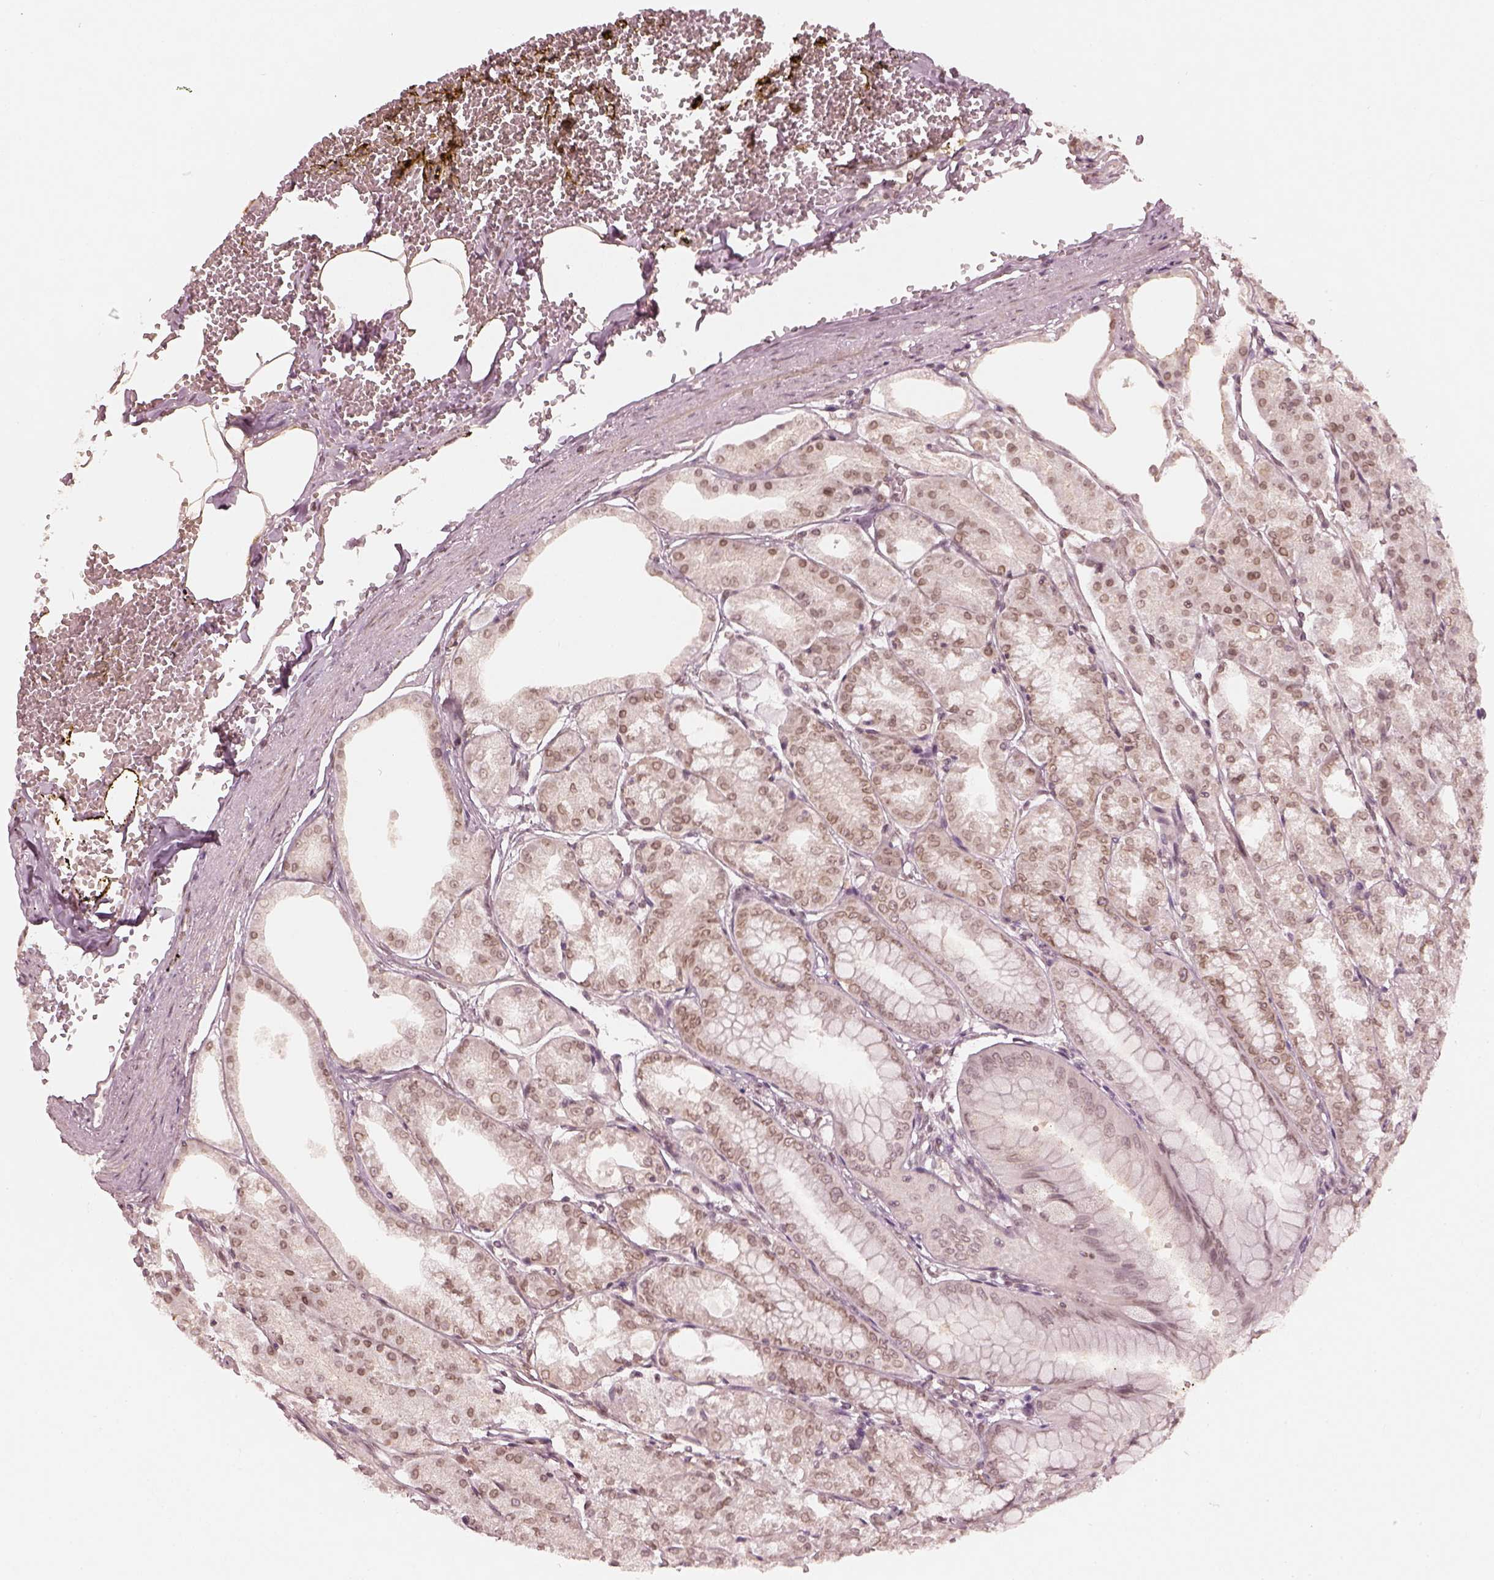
{"staining": {"intensity": "weak", "quantity": ">75%", "location": "cytoplasmic/membranous,nuclear"}, "tissue": "stomach", "cell_type": "Glandular cells", "image_type": "normal", "snomed": [{"axis": "morphology", "description": "Normal tissue, NOS"}, {"axis": "topography", "description": "Stomach, lower"}], "caption": "High-power microscopy captured an immunohistochemistry (IHC) image of normal stomach, revealing weak cytoplasmic/membranous,nuclear expression in approximately >75% of glandular cells. (DAB (3,3'-diaminobenzidine) IHC, brown staining for protein, blue staining for nuclei).", "gene": "DCAF12", "patient": {"sex": "male", "age": 71}}